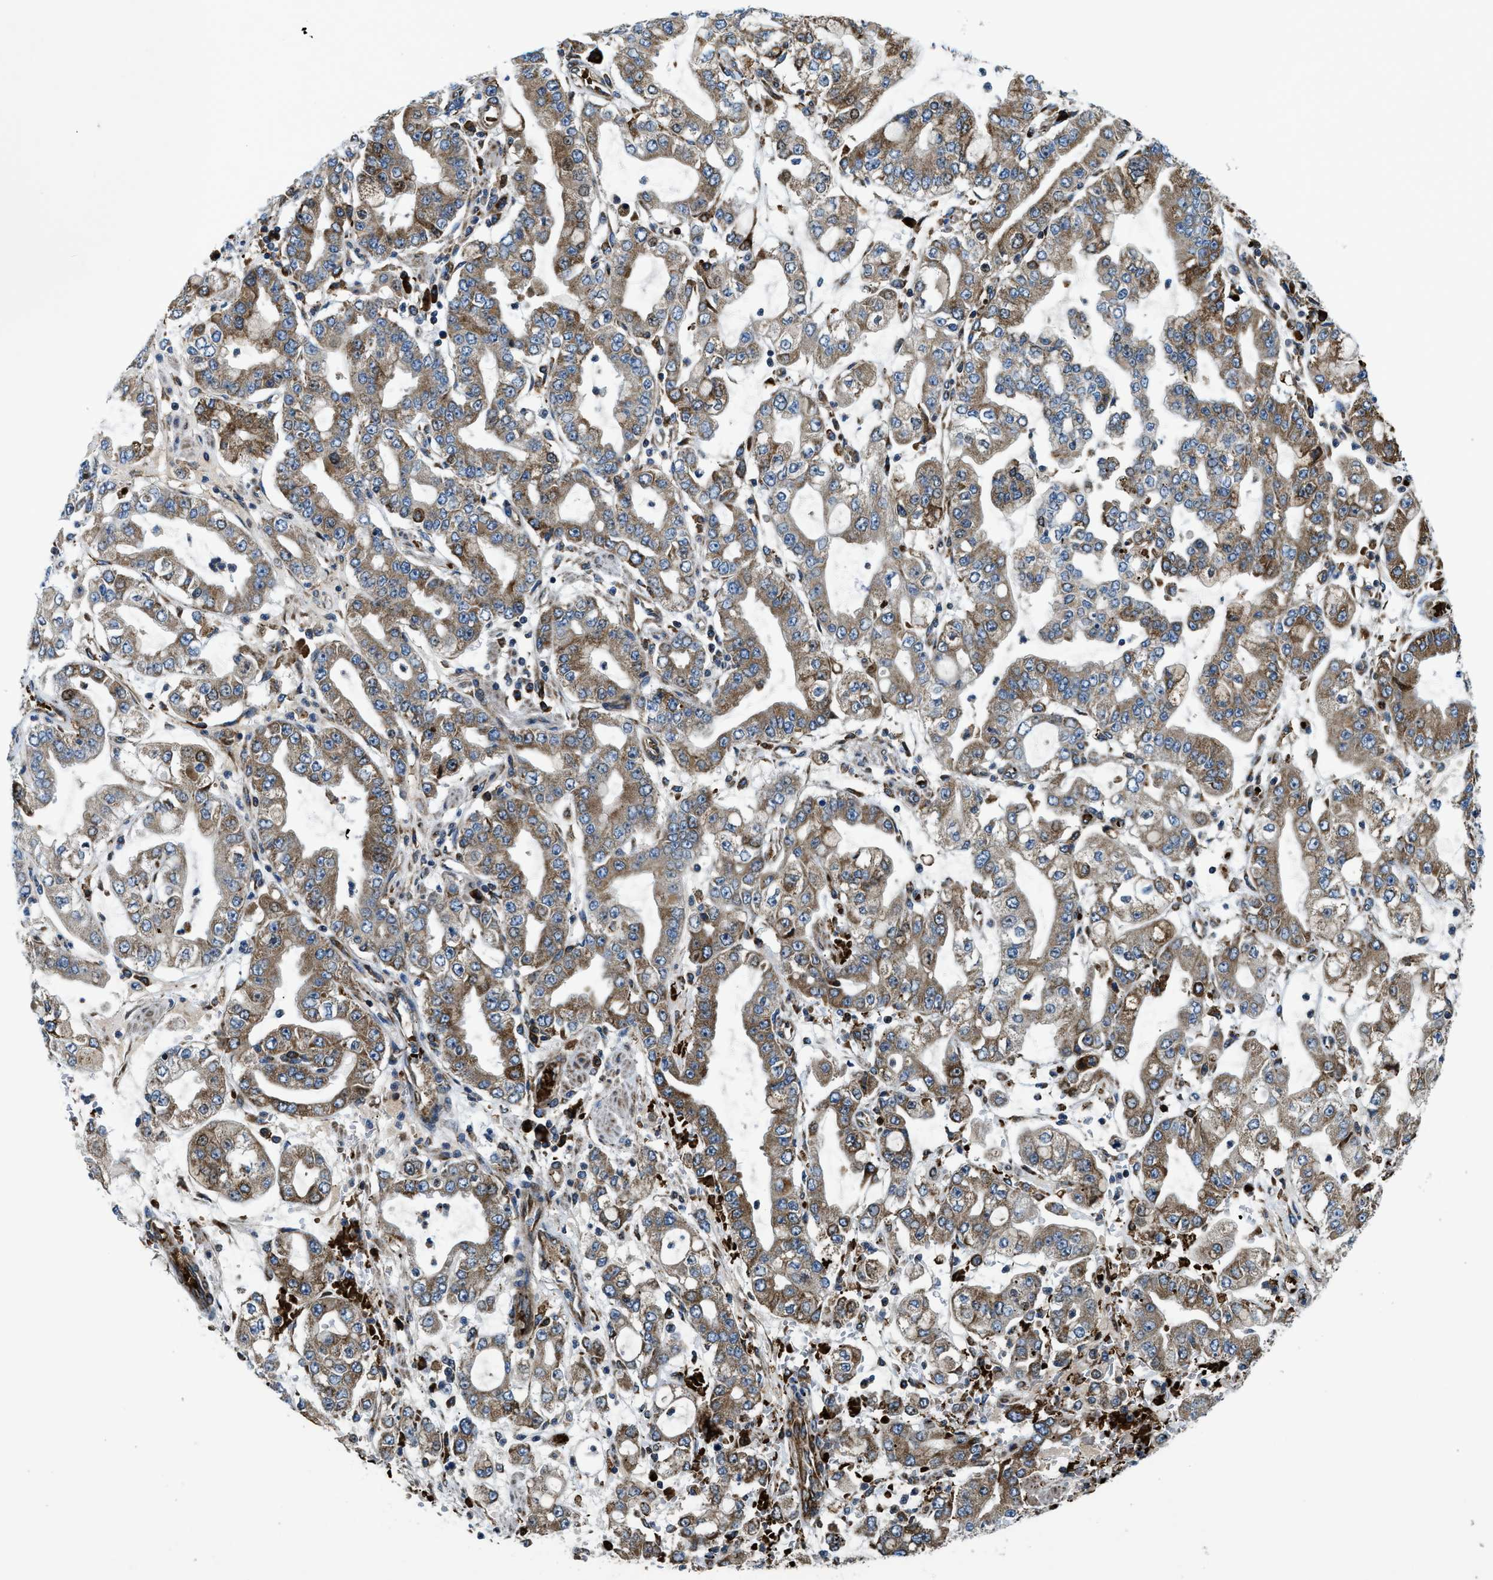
{"staining": {"intensity": "moderate", "quantity": ">75%", "location": "cytoplasmic/membranous"}, "tissue": "stomach cancer", "cell_type": "Tumor cells", "image_type": "cancer", "snomed": [{"axis": "morphology", "description": "Adenocarcinoma, NOS"}, {"axis": "topography", "description": "Stomach"}], "caption": "Stomach cancer (adenocarcinoma) stained with a protein marker displays moderate staining in tumor cells.", "gene": "CSPG4", "patient": {"sex": "male", "age": 76}}